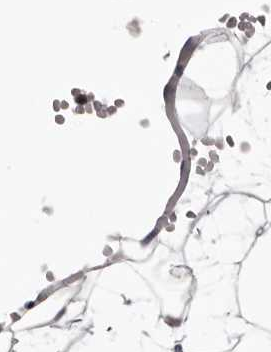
{"staining": {"intensity": "moderate", "quantity": ">75%", "location": "nuclear"}, "tissue": "adipose tissue", "cell_type": "Adipocytes", "image_type": "normal", "snomed": [{"axis": "morphology", "description": "Normal tissue, NOS"}, {"axis": "topography", "description": "Breast"}], "caption": "Protein expression analysis of normal adipose tissue reveals moderate nuclear staining in about >75% of adipocytes. The staining was performed using DAB to visualize the protein expression in brown, while the nuclei were stained in blue with hematoxylin (Magnification: 20x).", "gene": "PKDCC", "patient": {"sex": "female", "age": 23}}